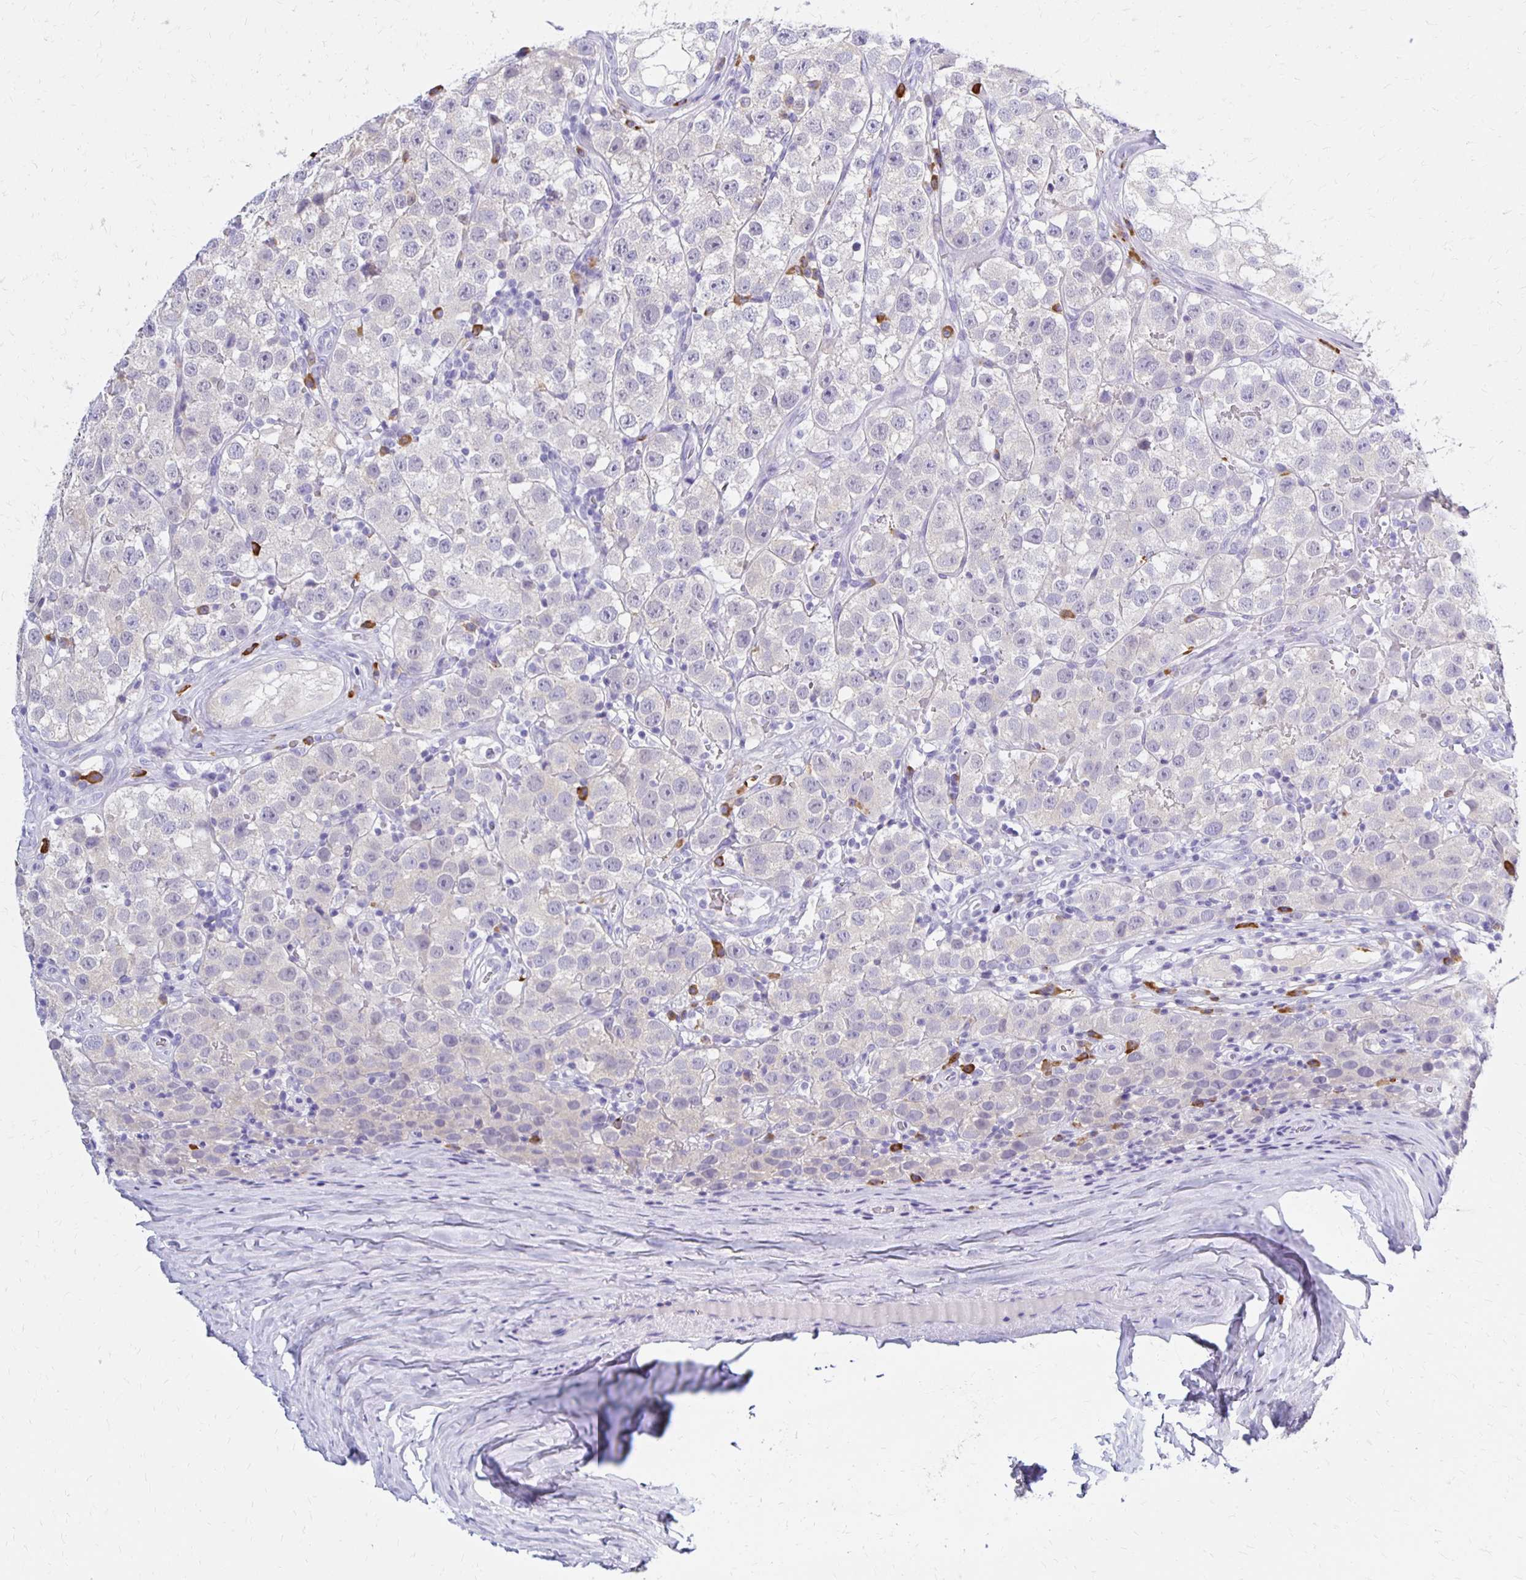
{"staining": {"intensity": "negative", "quantity": "none", "location": "none"}, "tissue": "testis cancer", "cell_type": "Tumor cells", "image_type": "cancer", "snomed": [{"axis": "morphology", "description": "Seminoma, NOS"}, {"axis": "topography", "description": "Testis"}], "caption": "Immunohistochemistry histopathology image of neoplastic tissue: human testis cancer stained with DAB (3,3'-diaminobenzidine) shows no significant protein staining in tumor cells.", "gene": "FNTB", "patient": {"sex": "male", "age": 34}}